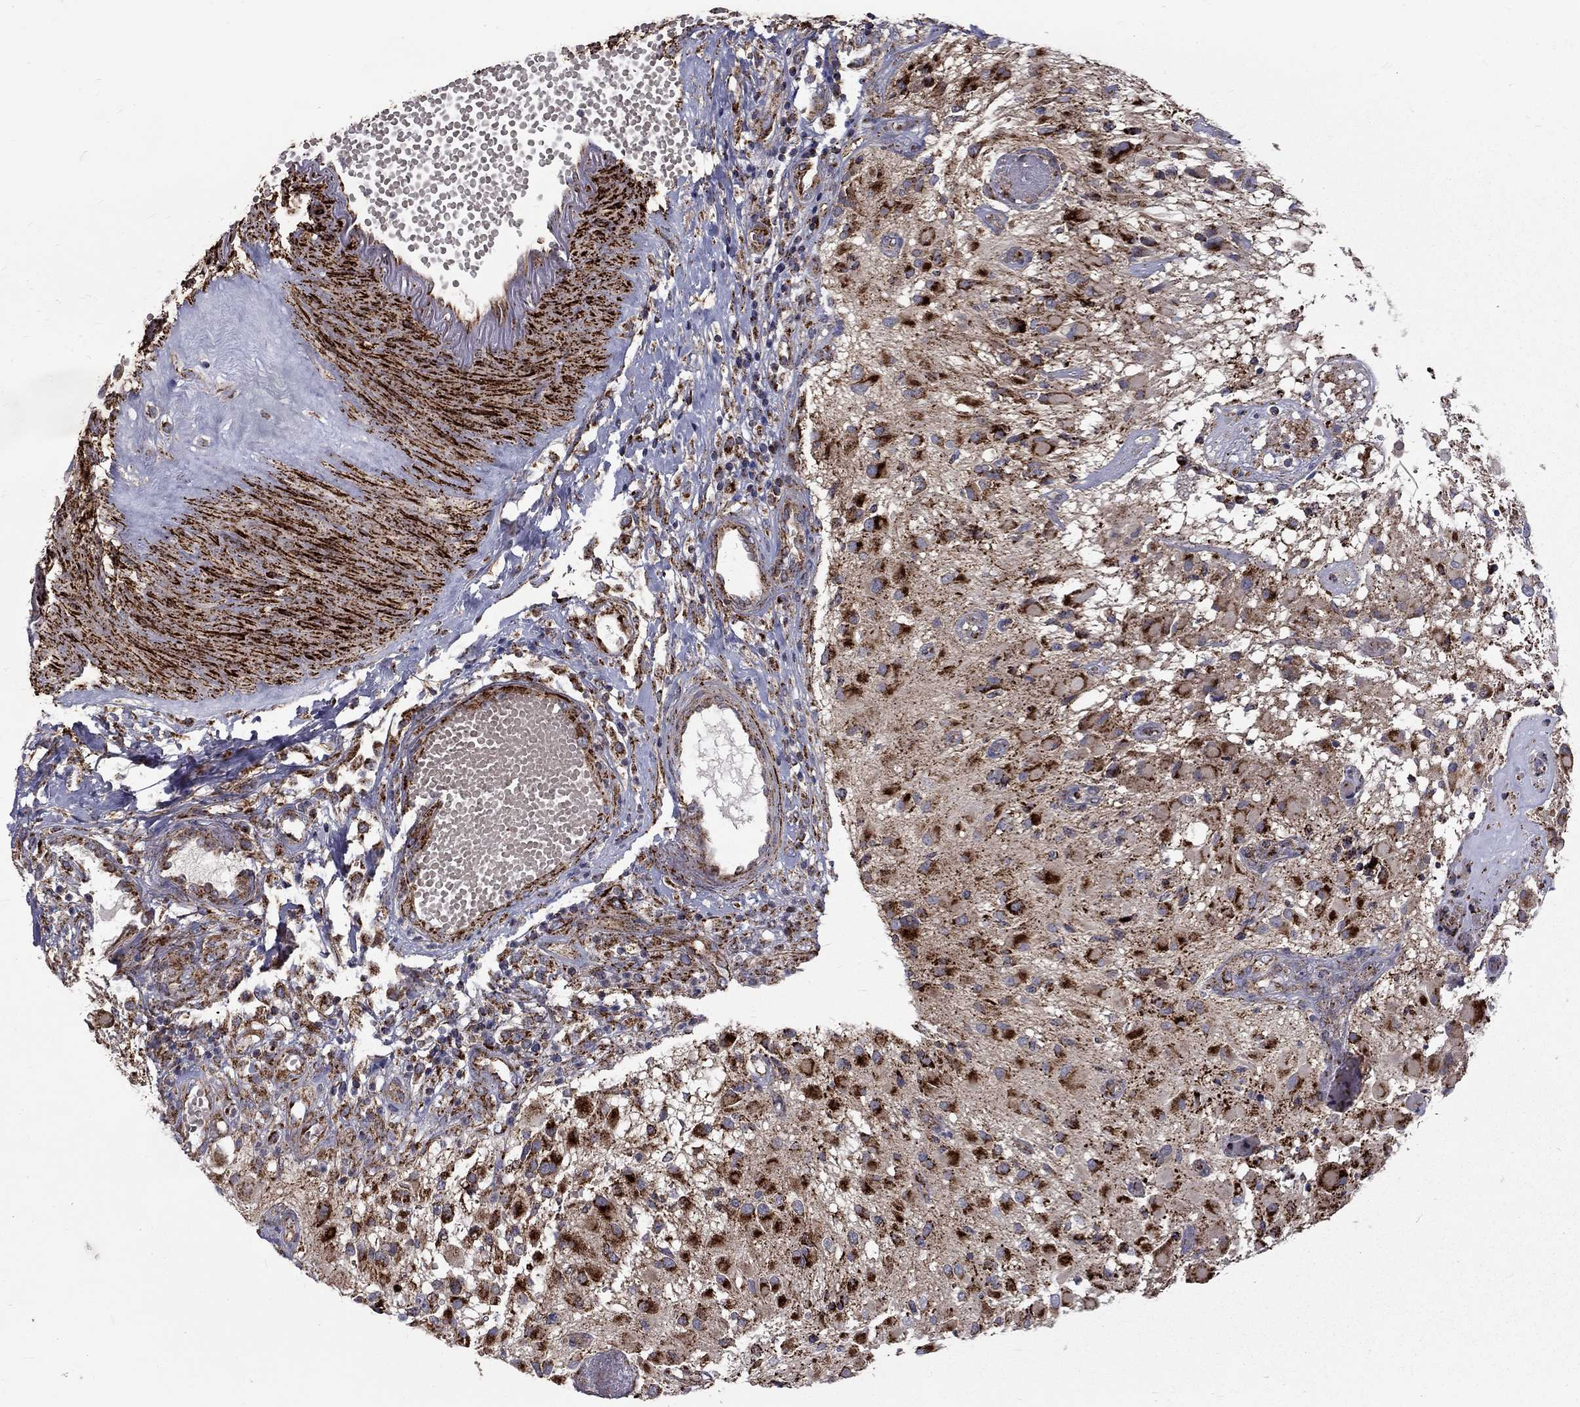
{"staining": {"intensity": "strong", "quantity": "25%-75%", "location": "cytoplasmic/membranous"}, "tissue": "glioma", "cell_type": "Tumor cells", "image_type": "cancer", "snomed": [{"axis": "morphology", "description": "Glioma, malignant, High grade"}, {"axis": "topography", "description": "Brain"}], "caption": "Tumor cells display high levels of strong cytoplasmic/membranous staining in approximately 25%-75% of cells in human glioma.", "gene": "ALDH1B1", "patient": {"sex": "female", "age": 63}}